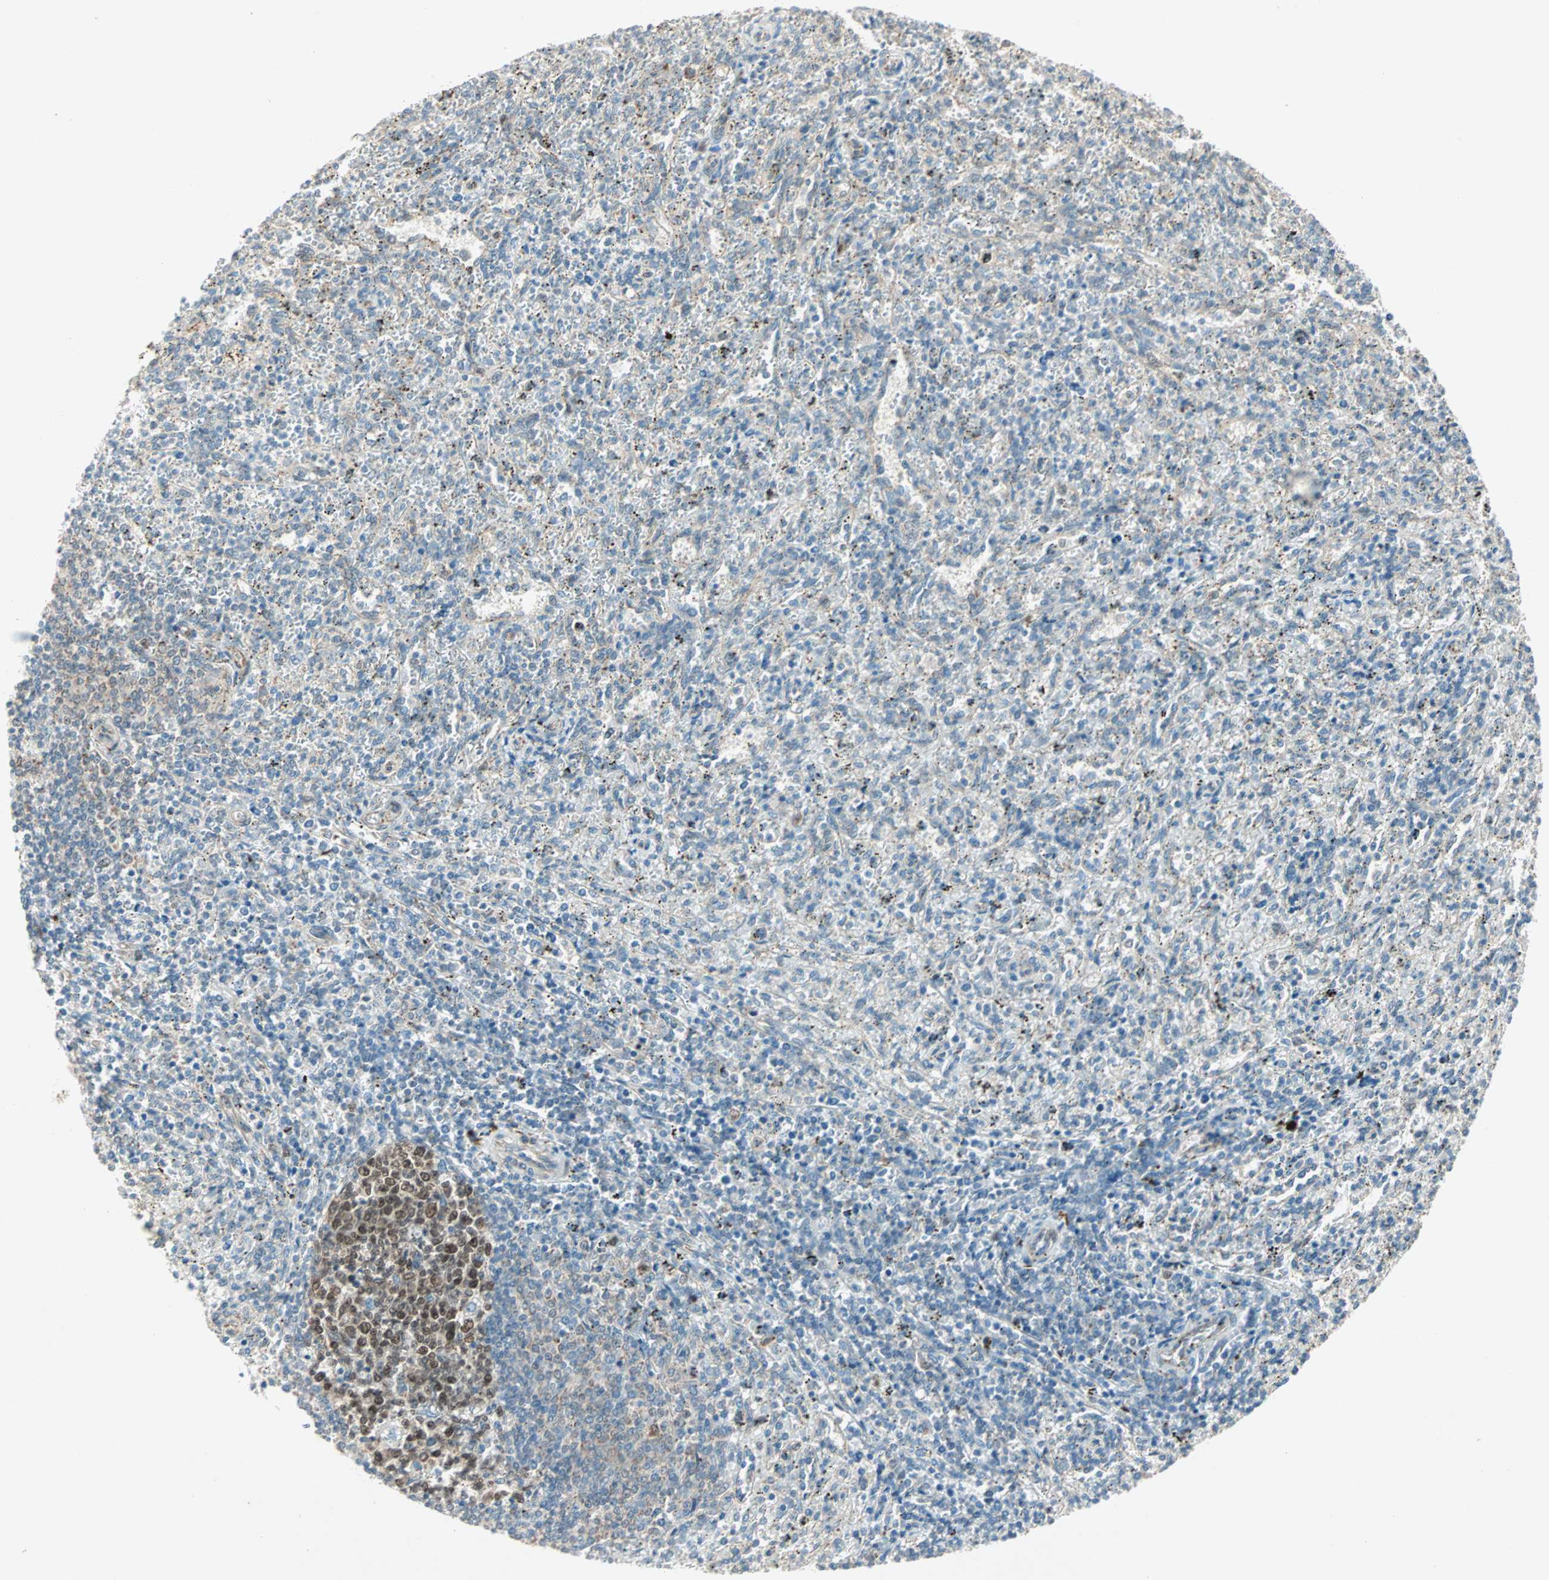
{"staining": {"intensity": "weak", "quantity": ">75%", "location": "cytoplasmic/membranous"}, "tissue": "spleen", "cell_type": "Cells in red pulp", "image_type": "normal", "snomed": [{"axis": "morphology", "description": "Normal tissue, NOS"}, {"axis": "topography", "description": "Spleen"}], "caption": "DAB immunohistochemical staining of unremarkable human spleen reveals weak cytoplasmic/membranous protein expression in about >75% of cells in red pulp. (DAB IHC with brightfield microscopy, high magnification).", "gene": "ZNF37A", "patient": {"sex": "female", "age": 10}}